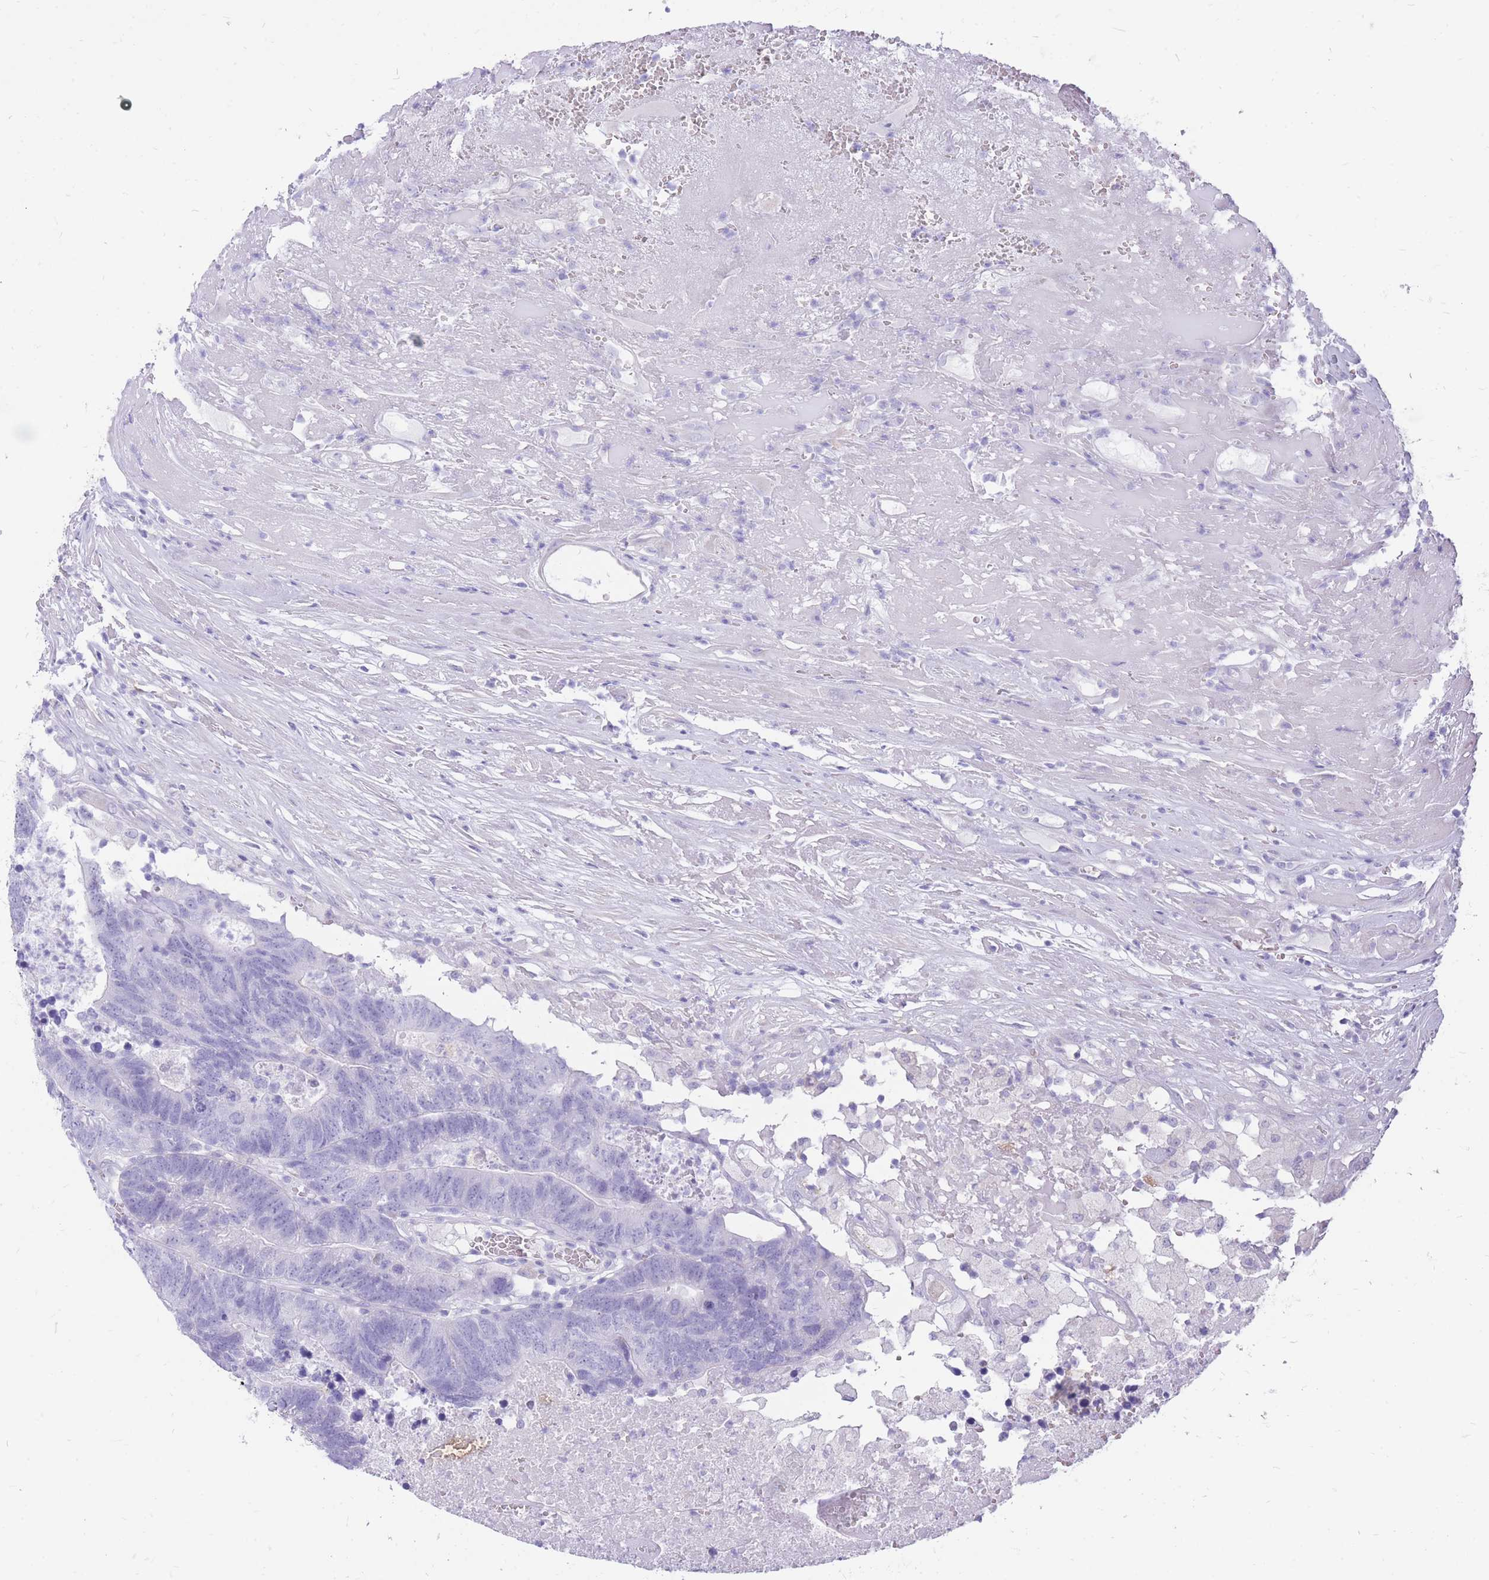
{"staining": {"intensity": "negative", "quantity": "none", "location": "none"}, "tissue": "colorectal cancer", "cell_type": "Tumor cells", "image_type": "cancer", "snomed": [{"axis": "morphology", "description": "Adenocarcinoma, NOS"}, {"axis": "topography", "description": "Colon"}], "caption": "Tumor cells are negative for brown protein staining in adenocarcinoma (colorectal).", "gene": "CYP21A2", "patient": {"sex": "female", "age": 48}}